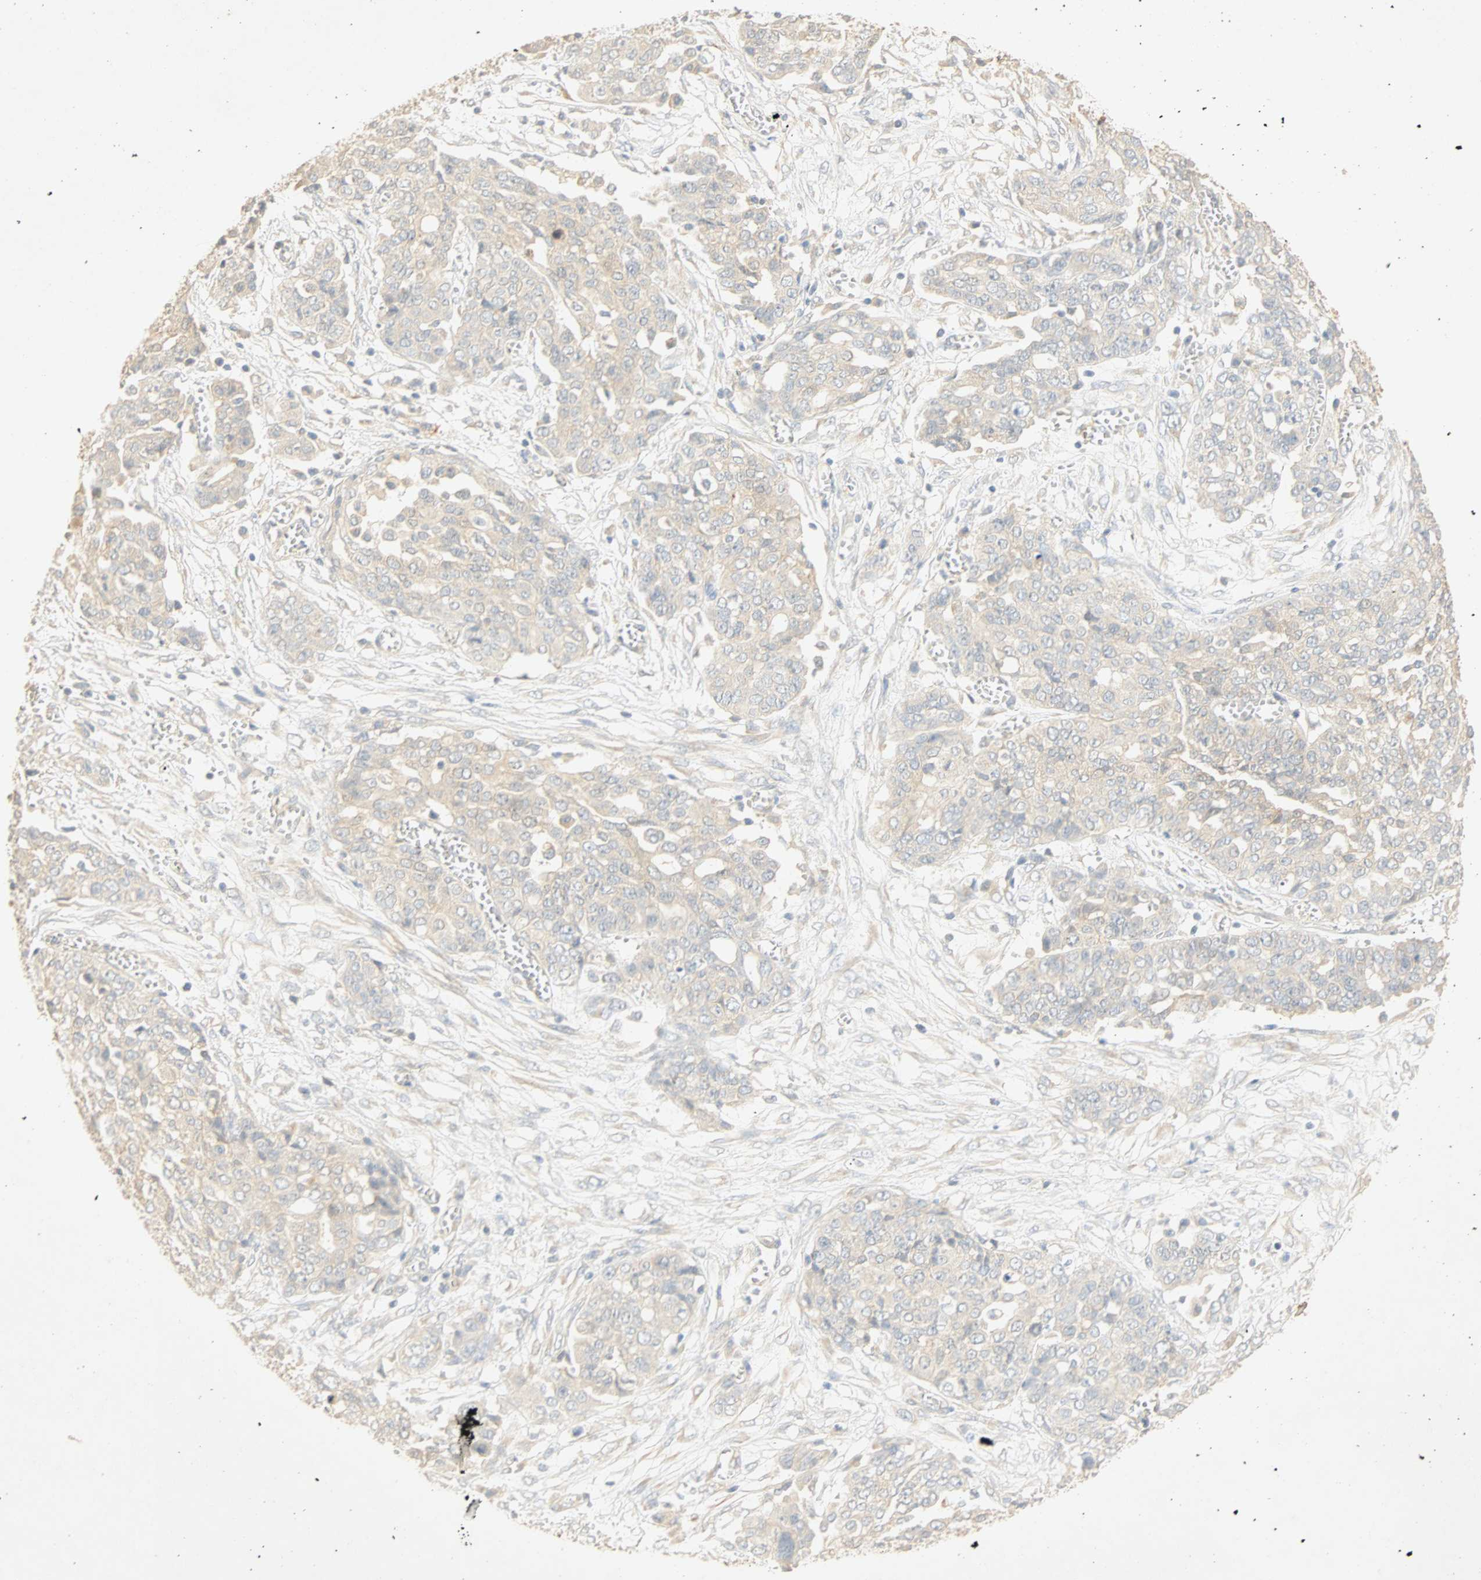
{"staining": {"intensity": "weak", "quantity": "25%-75%", "location": "cytoplasmic/membranous"}, "tissue": "ovarian cancer", "cell_type": "Tumor cells", "image_type": "cancer", "snomed": [{"axis": "morphology", "description": "Cystadenocarcinoma, serous, NOS"}, {"axis": "topography", "description": "Soft tissue"}, {"axis": "topography", "description": "Ovary"}], "caption": "Tumor cells exhibit weak cytoplasmic/membranous expression in approximately 25%-75% of cells in ovarian cancer (serous cystadenocarcinoma).", "gene": "SELENBP1", "patient": {"sex": "female", "age": 57}}